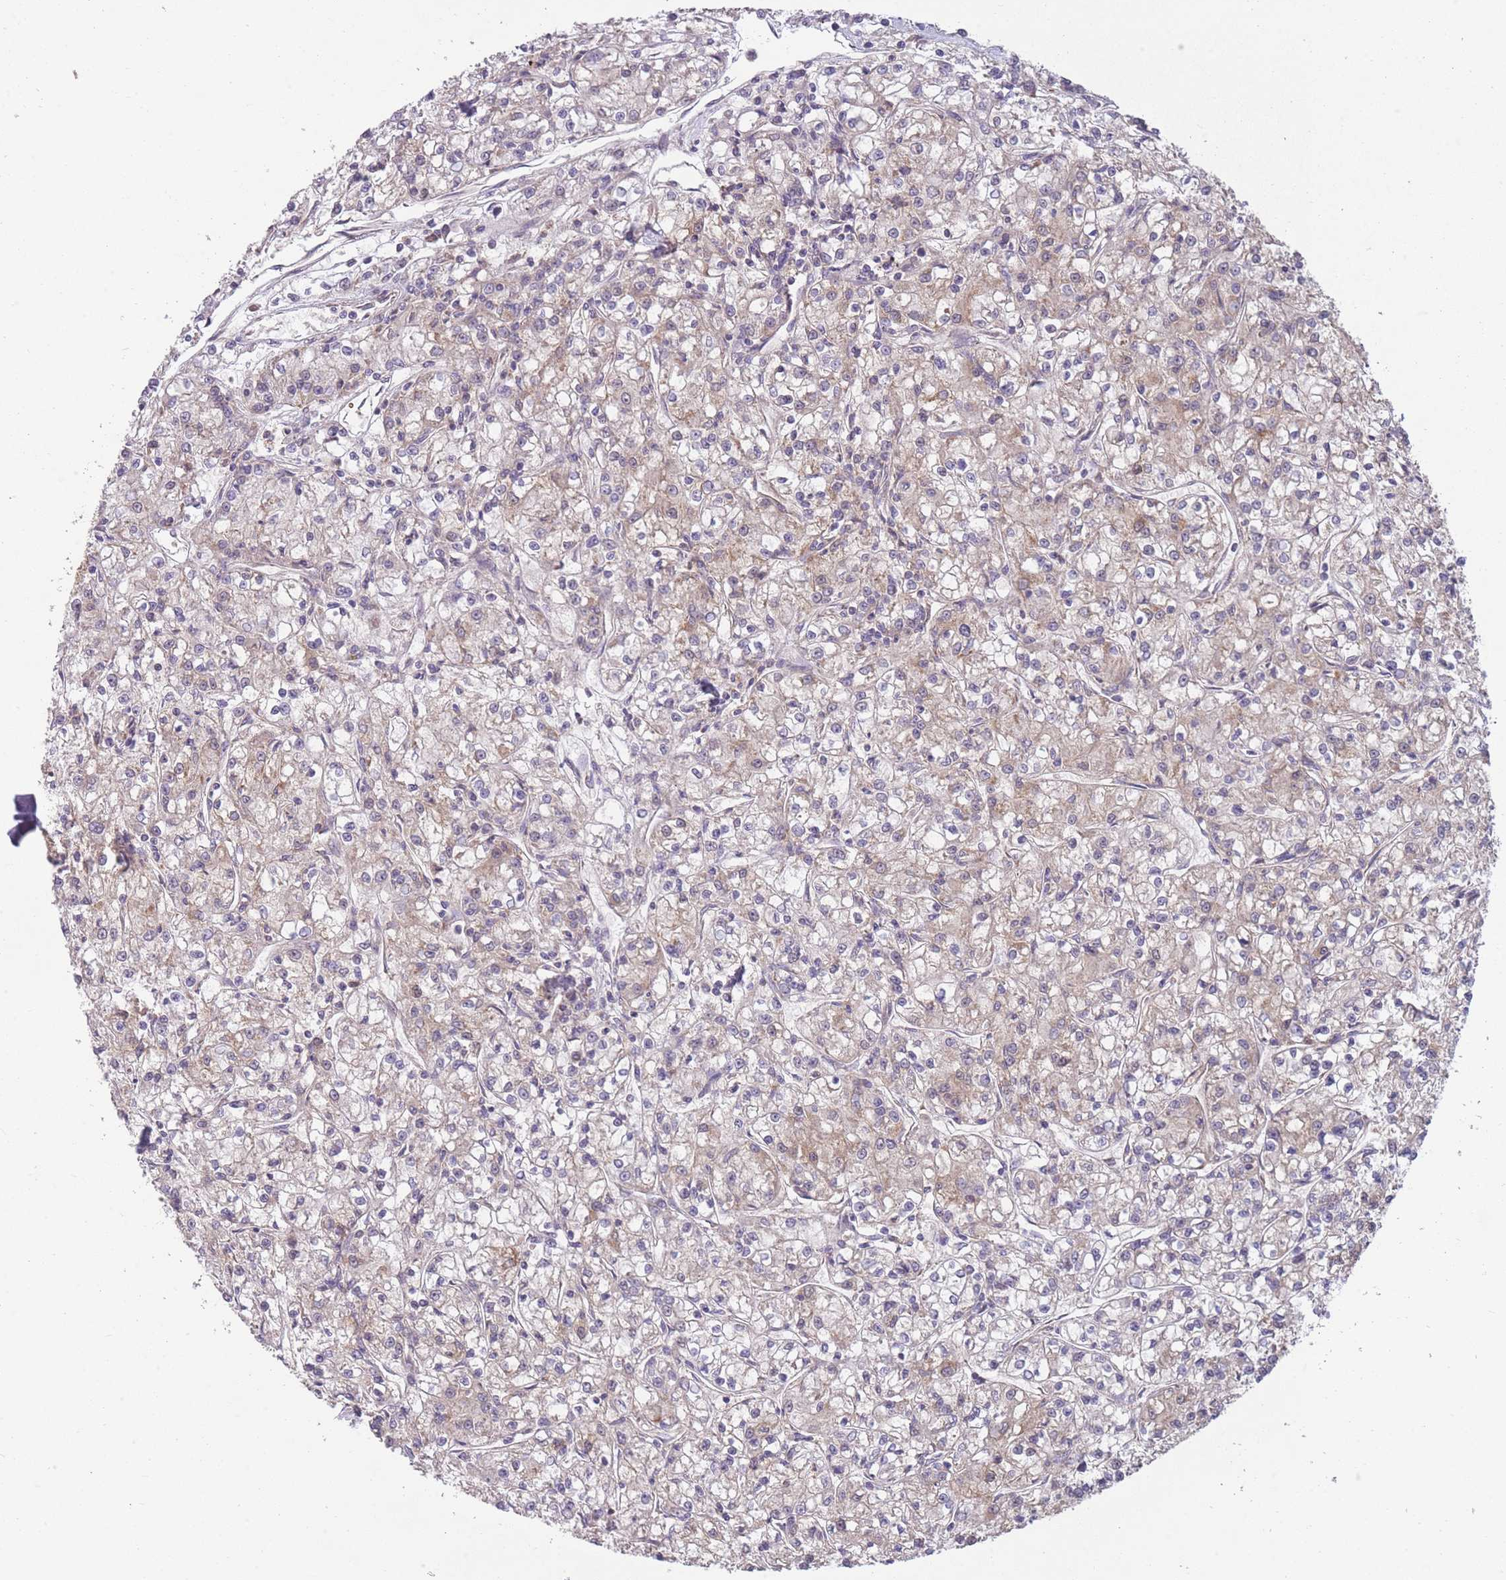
{"staining": {"intensity": "weak", "quantity": "25%-75%", "location": "cytoplasmic/membranous"}, "tissue": "renal cancer", "cell_type": "Tumor cells", "image_type": "cancer", "snomed": [{"axis": "morphology", "description": "Adenocarcinoma, NOS"}, {"axis": "topography", "description": "Kidney"}], "caption": "An immunohistochemistry (IHC) histopathology image of tumor tissue is shown. Protein staining in brown labels weak cytoplasmic/membranous positivity in renal adenocarcinoma within tumor cells.", "gene": "NDUFA9", "patient": {"sex": "female", "age": 59}}